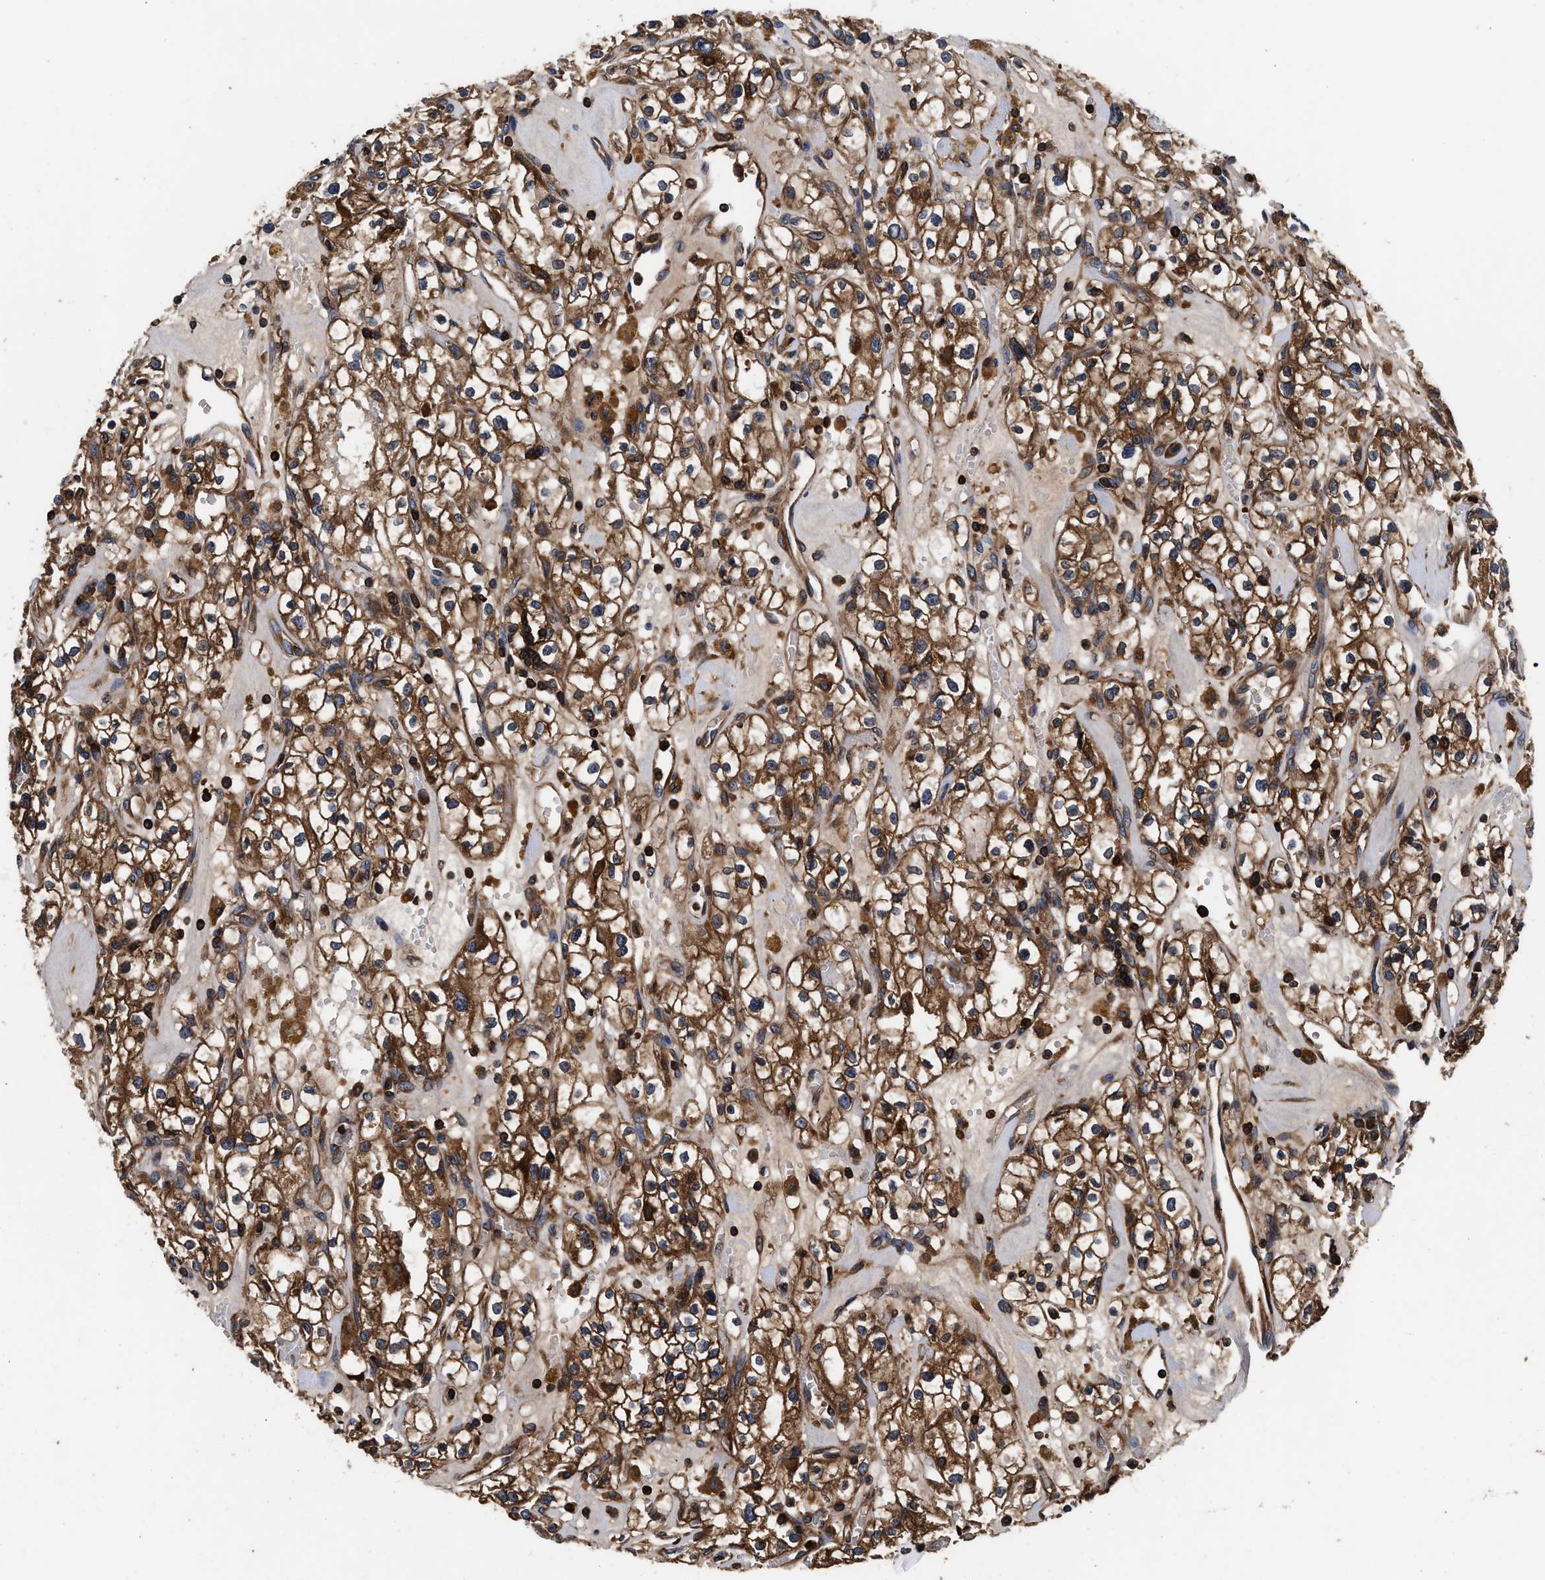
{"staining": {"intensity": "strong", "quantity": ">75%", "location": "cytoplasmic/membranous"}, "tissue": "renal cancer", "cell_type": "Tumor cells", "image_type": "cancer", "snomed": [{"axis": "morphology", "description": "Adenocarcinoma, NOS"}, {"axis": "topography", "description": "Kidney"}], "caption": "IHC histopathology image of human renal cancer stained for a protein (brown), which shows high levels of strong cytoplasmic/membranous expression in about >75% of tumor cells.", "gene": "KYAT1", "patient": {"sex": "male", "age": 56}}